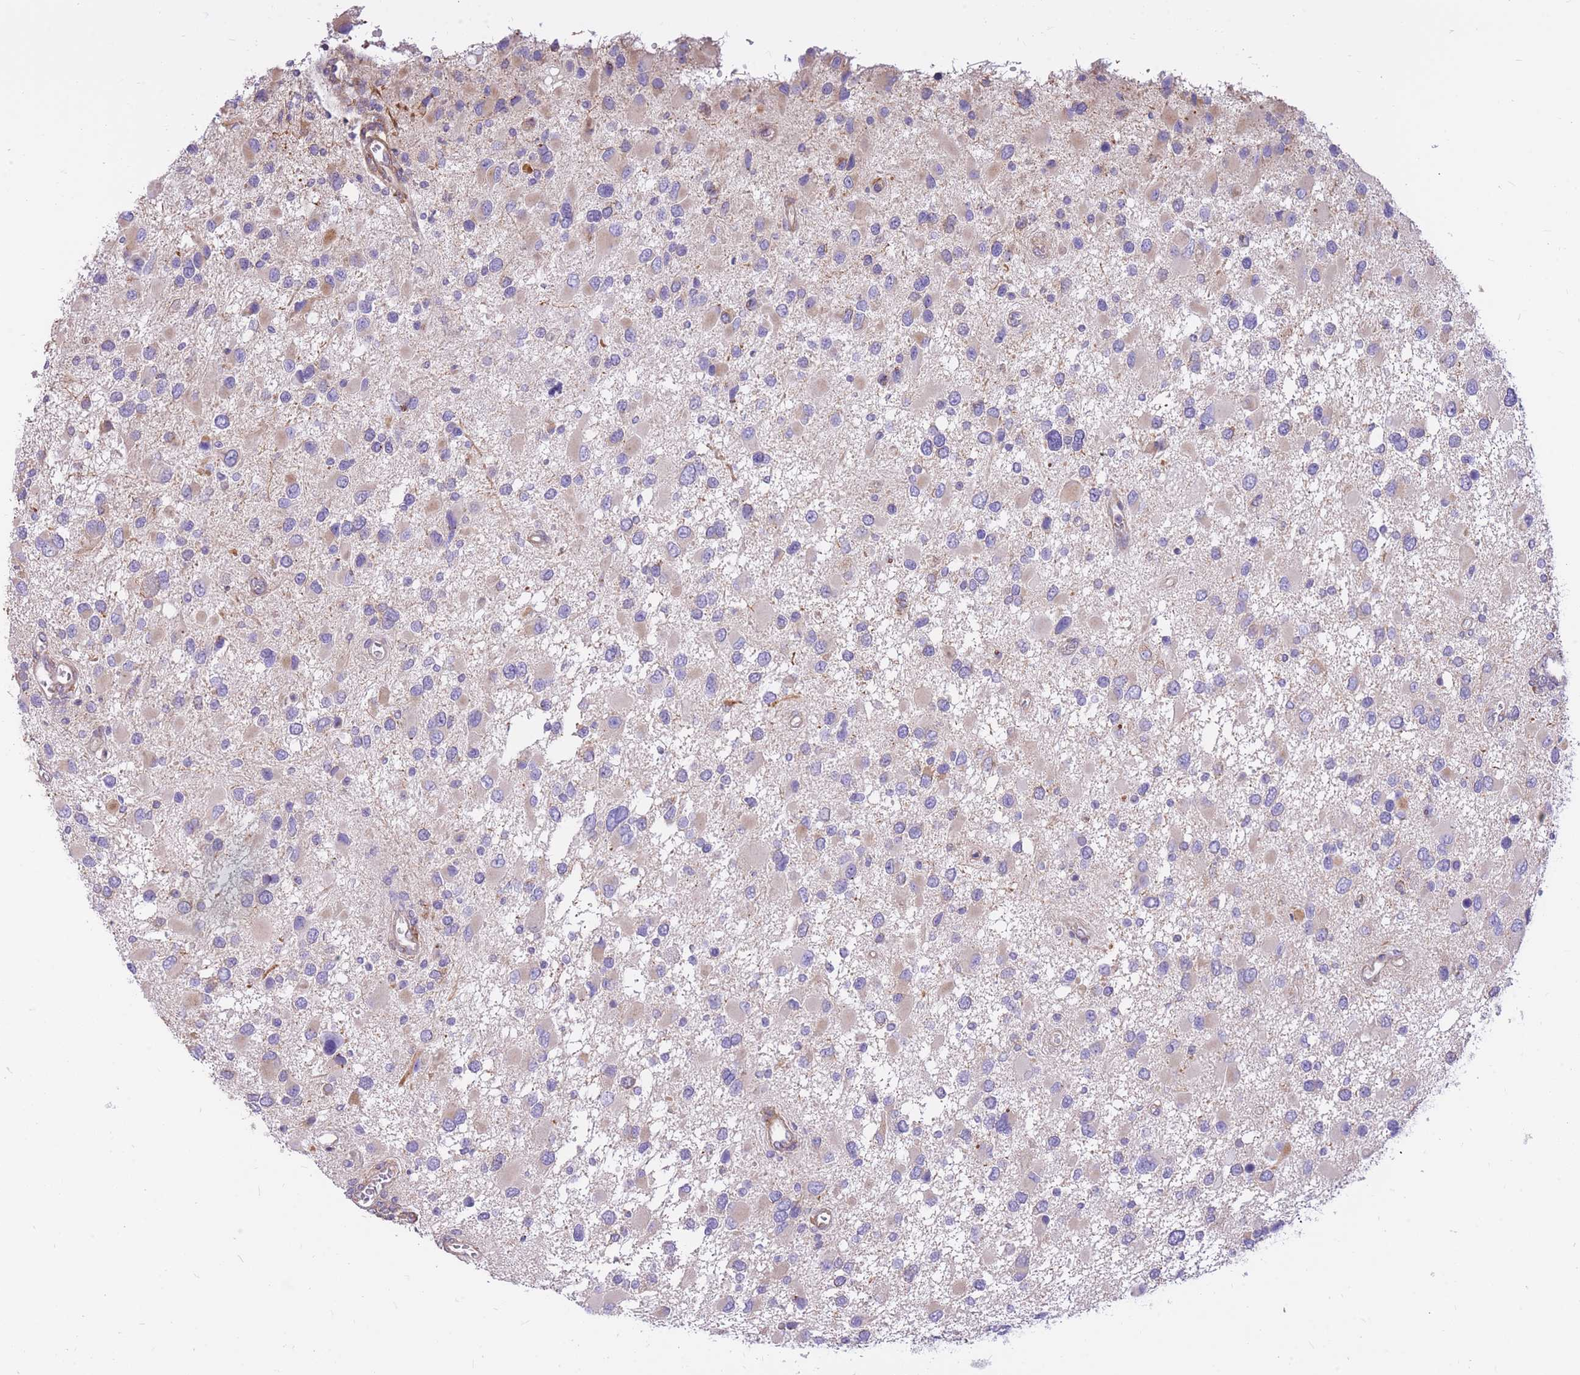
{"staining": {"intensity": "negative", "quantity": "none", "location": "none"}, "tissue": "glioma", "cell_type": "Tumor cells", "image_type": "cancer", "snomed": [{"axis": "morphology", "description": "Glioma, malignant, High grade"}, {"axis": "topography", "description": "Brain"}], "caption": "Tumor cells show no significant staining in glioma.", "gene": "GBP7", "patient": {"sex": "male", "age": 53}}